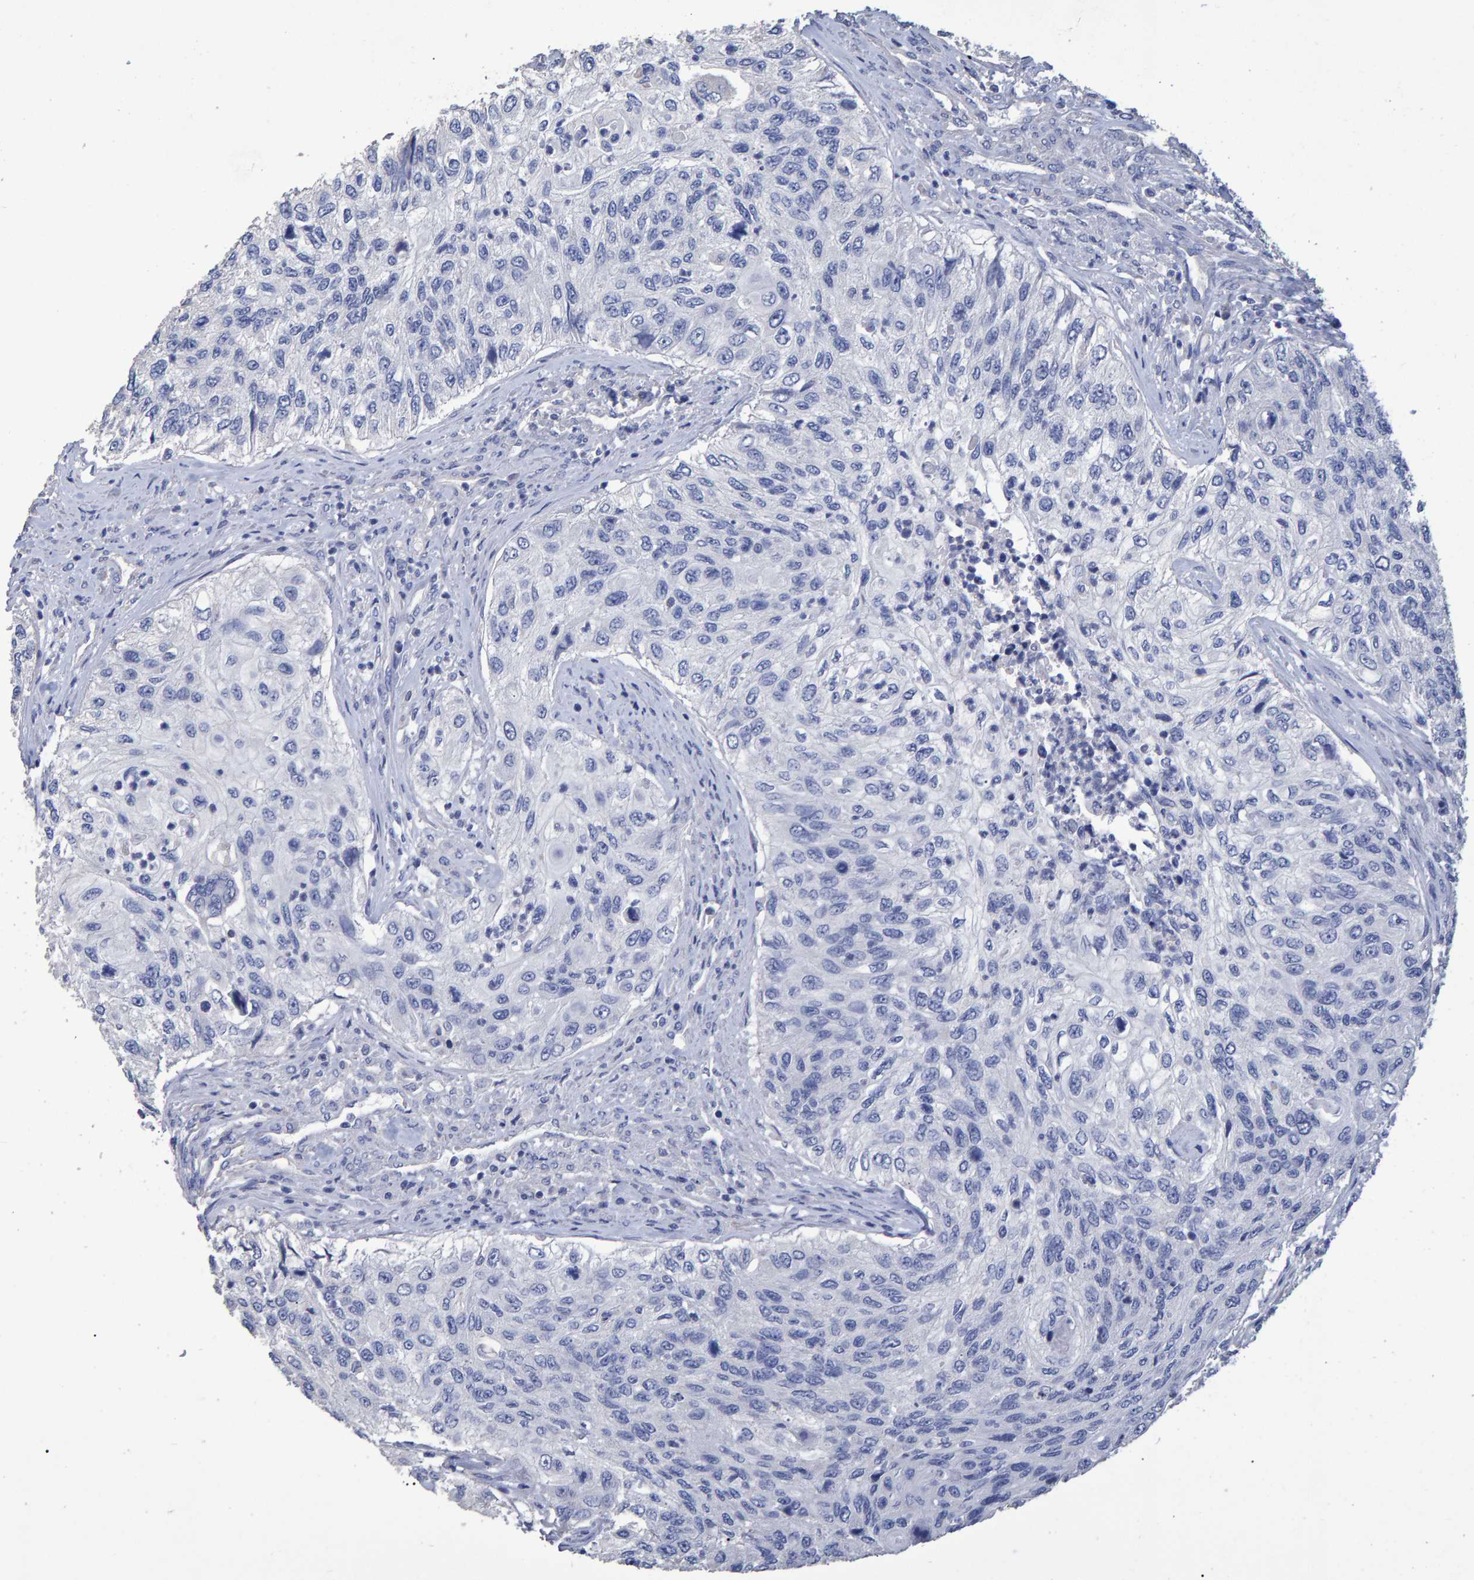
{"staining": {"intensity": "negative", "quantity": "none", "location": "none"}, "tissue": "urothelial cancer", "cell_type": "Tumor cells", "image_type": "cancer", "snomed": [{"axis": "morphology", "description": "Urothelial carcinoma, High grade"}, {"axis": "topography", "description": "Urinary bladder"}], "caption": "The micrograph shows no significant positivity in tumor cells of high-grade urothelial carcinoma.", "gene": "HEMGN", "patient": {"sex": "female", "age": 60}}